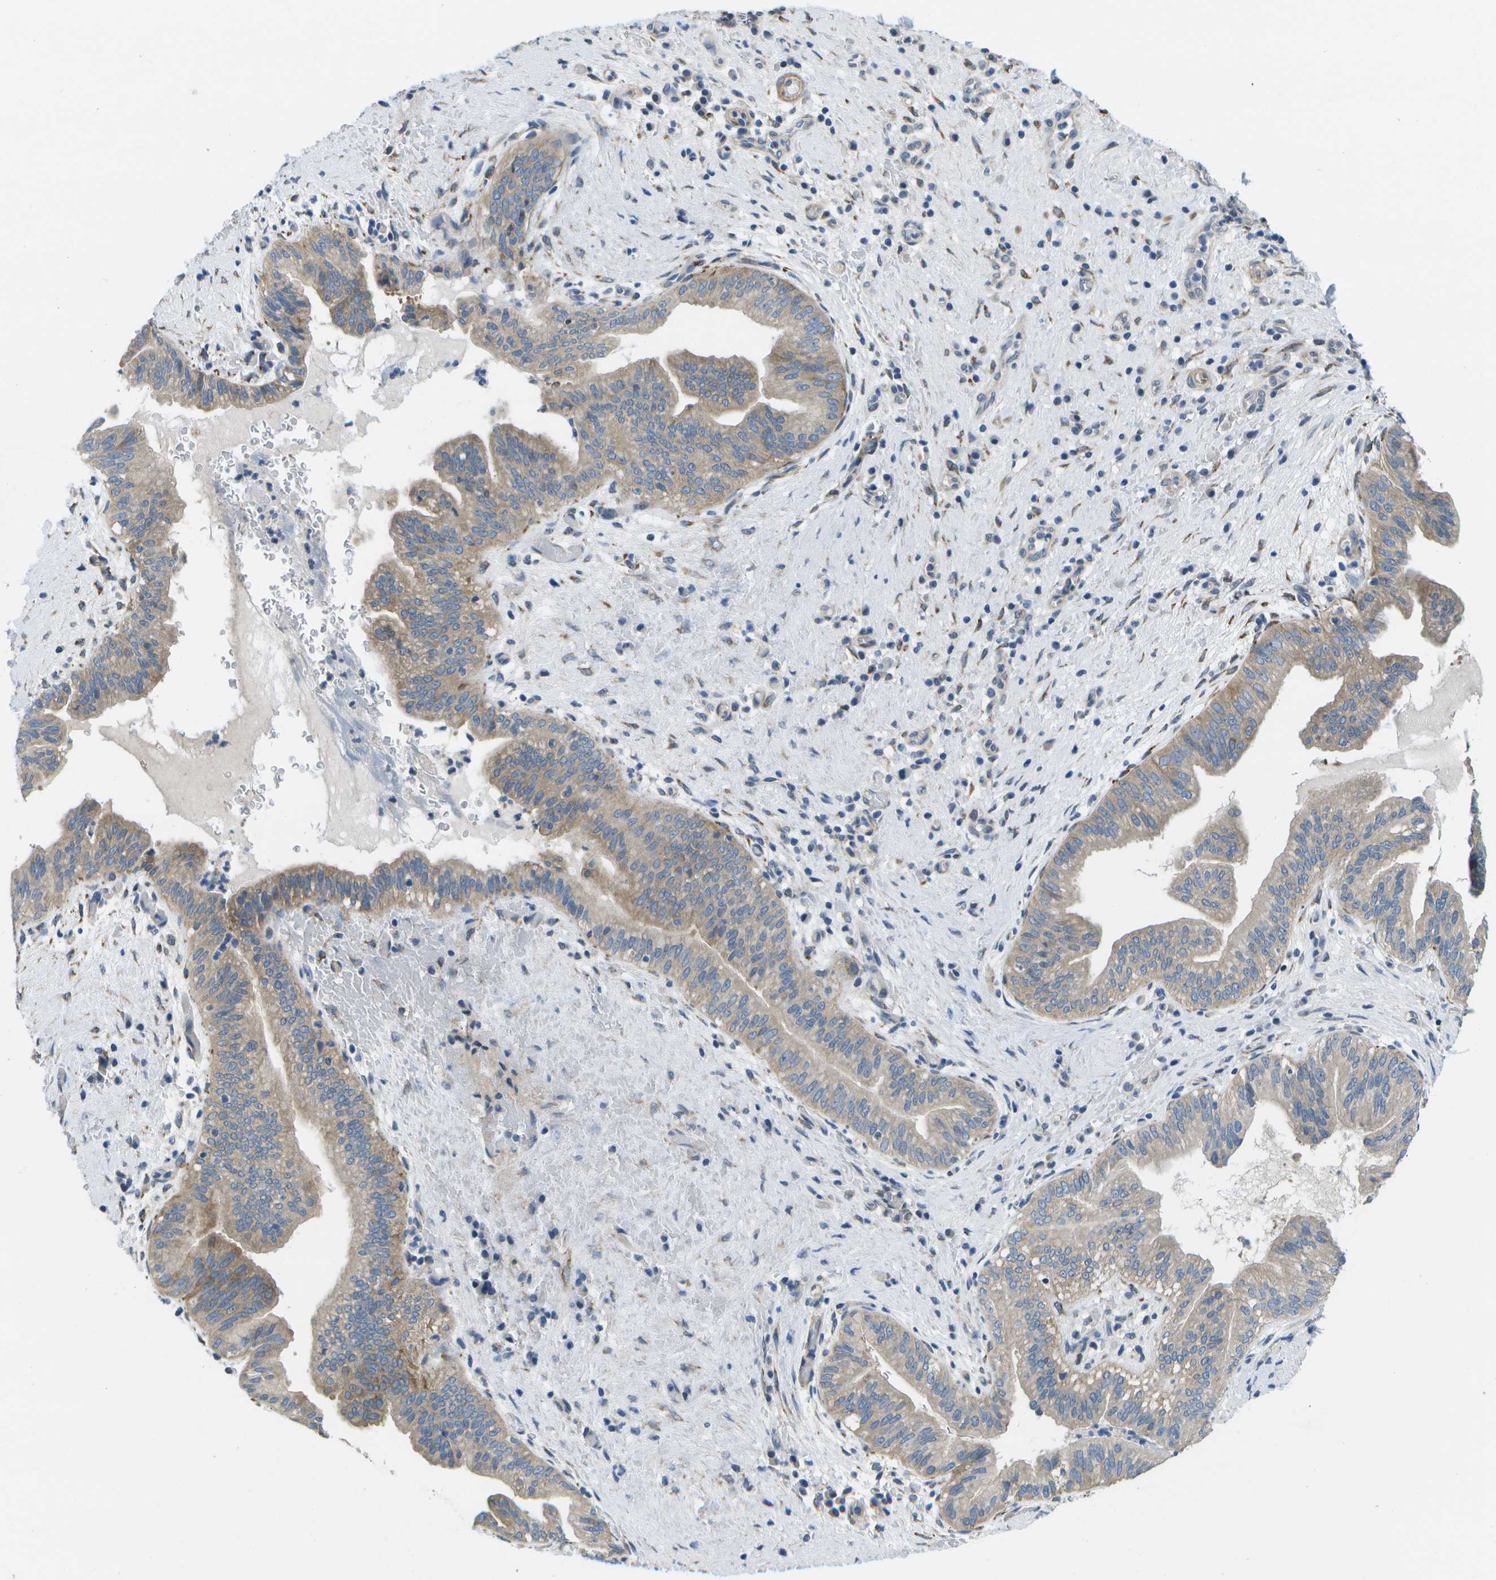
{"staining": {"intensity": "weak", "quantity": ">75%", "location": "cytoplasmic/membranous"}, "tissue": "liver cancer", "cell_type": "Tumor cells", "image_type": "cancer", "snomed": [{"axis": "morphology", "description": "Cholangiocarcinoma"}, {"axis": "topography", "description": "Liver"}], "caption": "IHC photomicrograph of neoplastic tissue: liver cholangiocarcinoma stained using immunohistochemistry demonstrates low levels of weak protein expression localized specifically in the cytoplasmic/membranous of tumor cells, appearing as a cytoplasmic/membranous brown color.", "gene": "P3H1", "patient": {"sex": "female", "age": 38}}